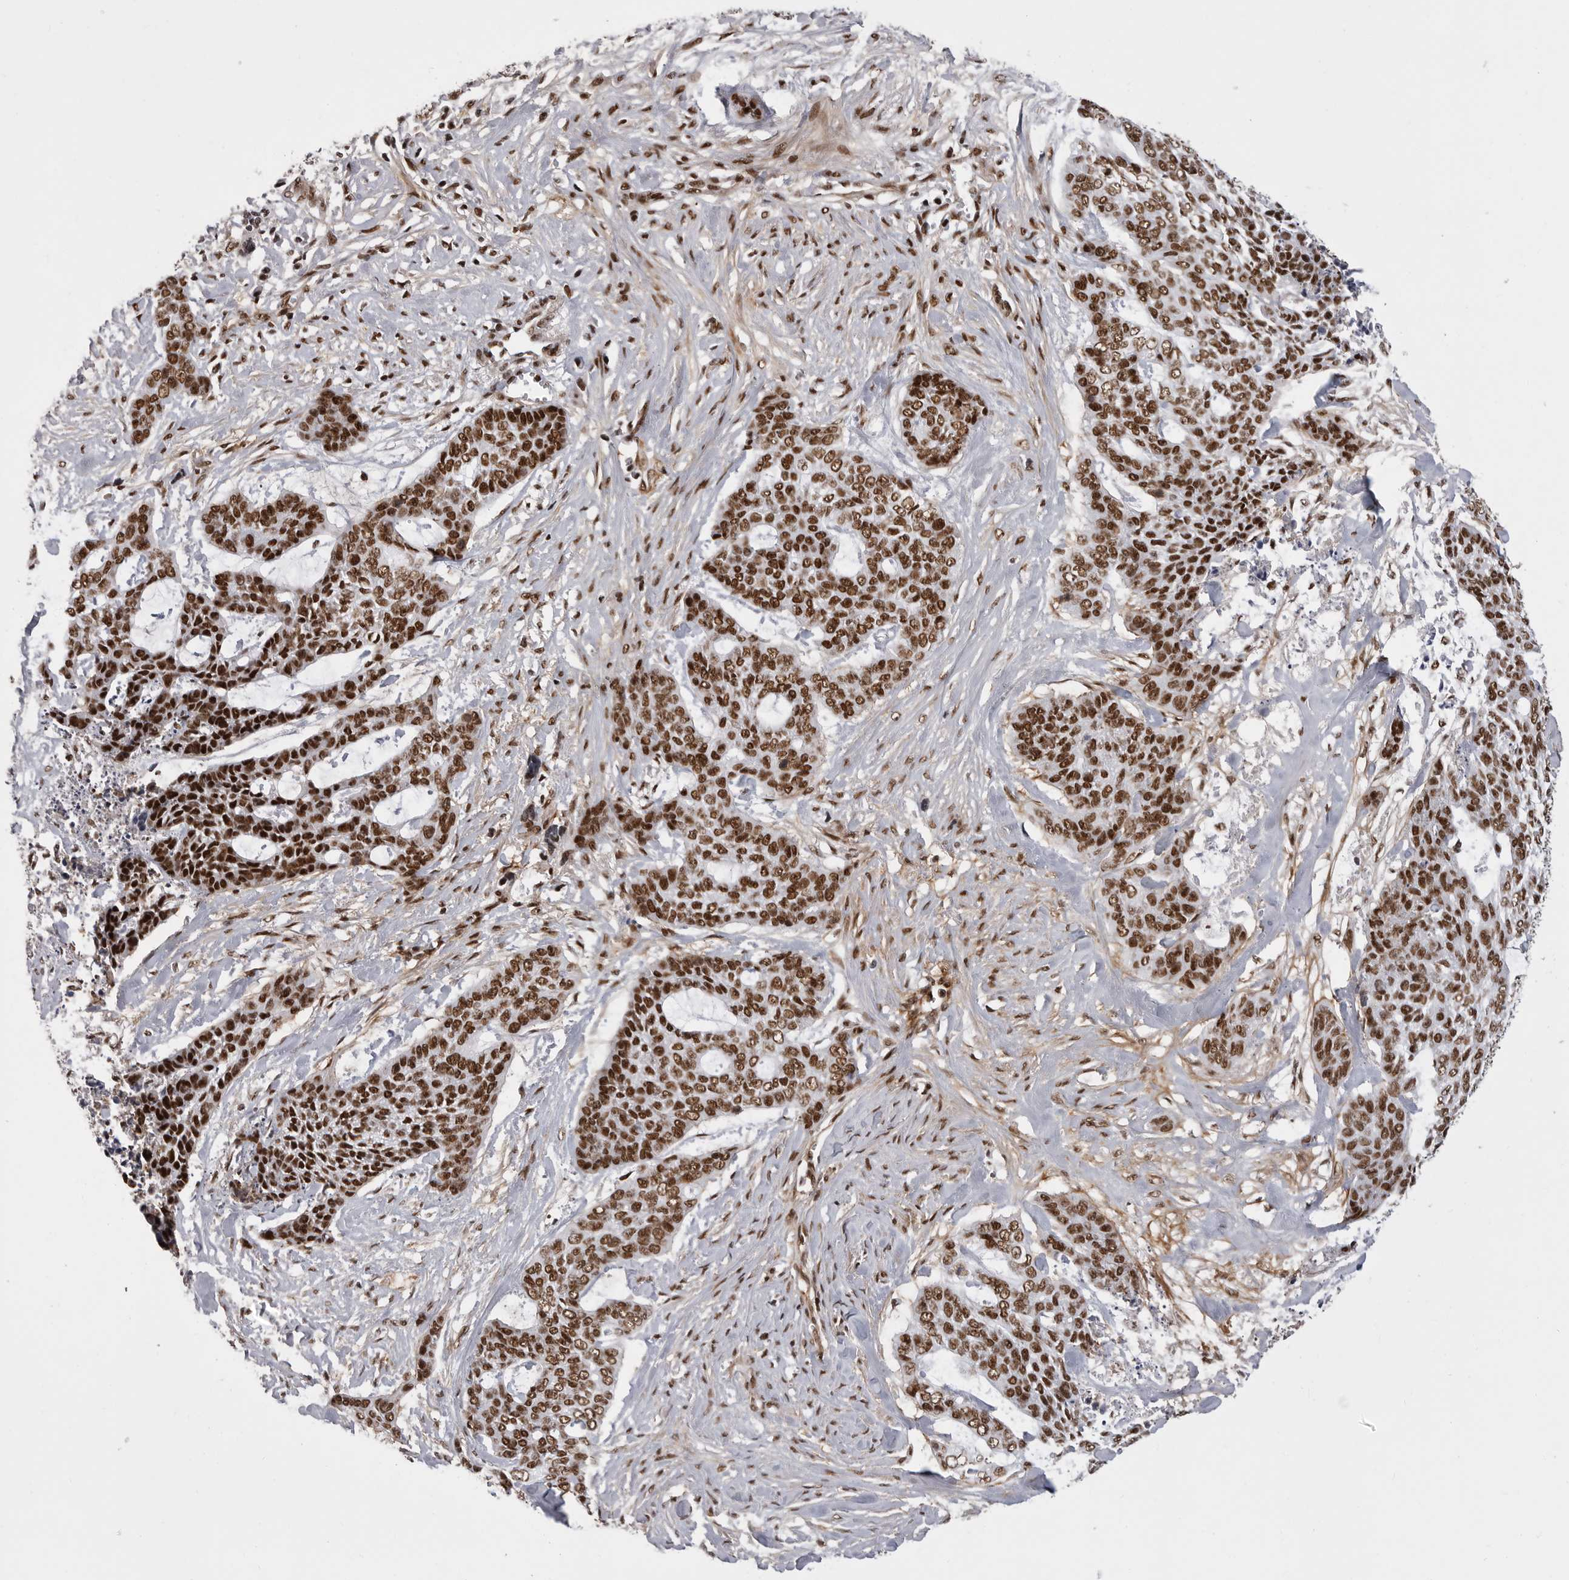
{"staining": {"intensity": "strong", "quantity": ">75%", "location": "nuclear"}, "tissue": "skin cancer", "cell_type": "Tumor cells", "image_type": "cancer", "snomed": [{"axis": "morphology", "description": "Basal cell carcinoma"}, {"axis": "topography", "description": "Skin"}], "caption": "Protein expression by immunohistochemistry displays strong nuclear staining in about >75% of tumor cells in basal cell carcinoma (skin).", "gene": "PPP1R8", "patient": {"sex": "female", "age": 64}}